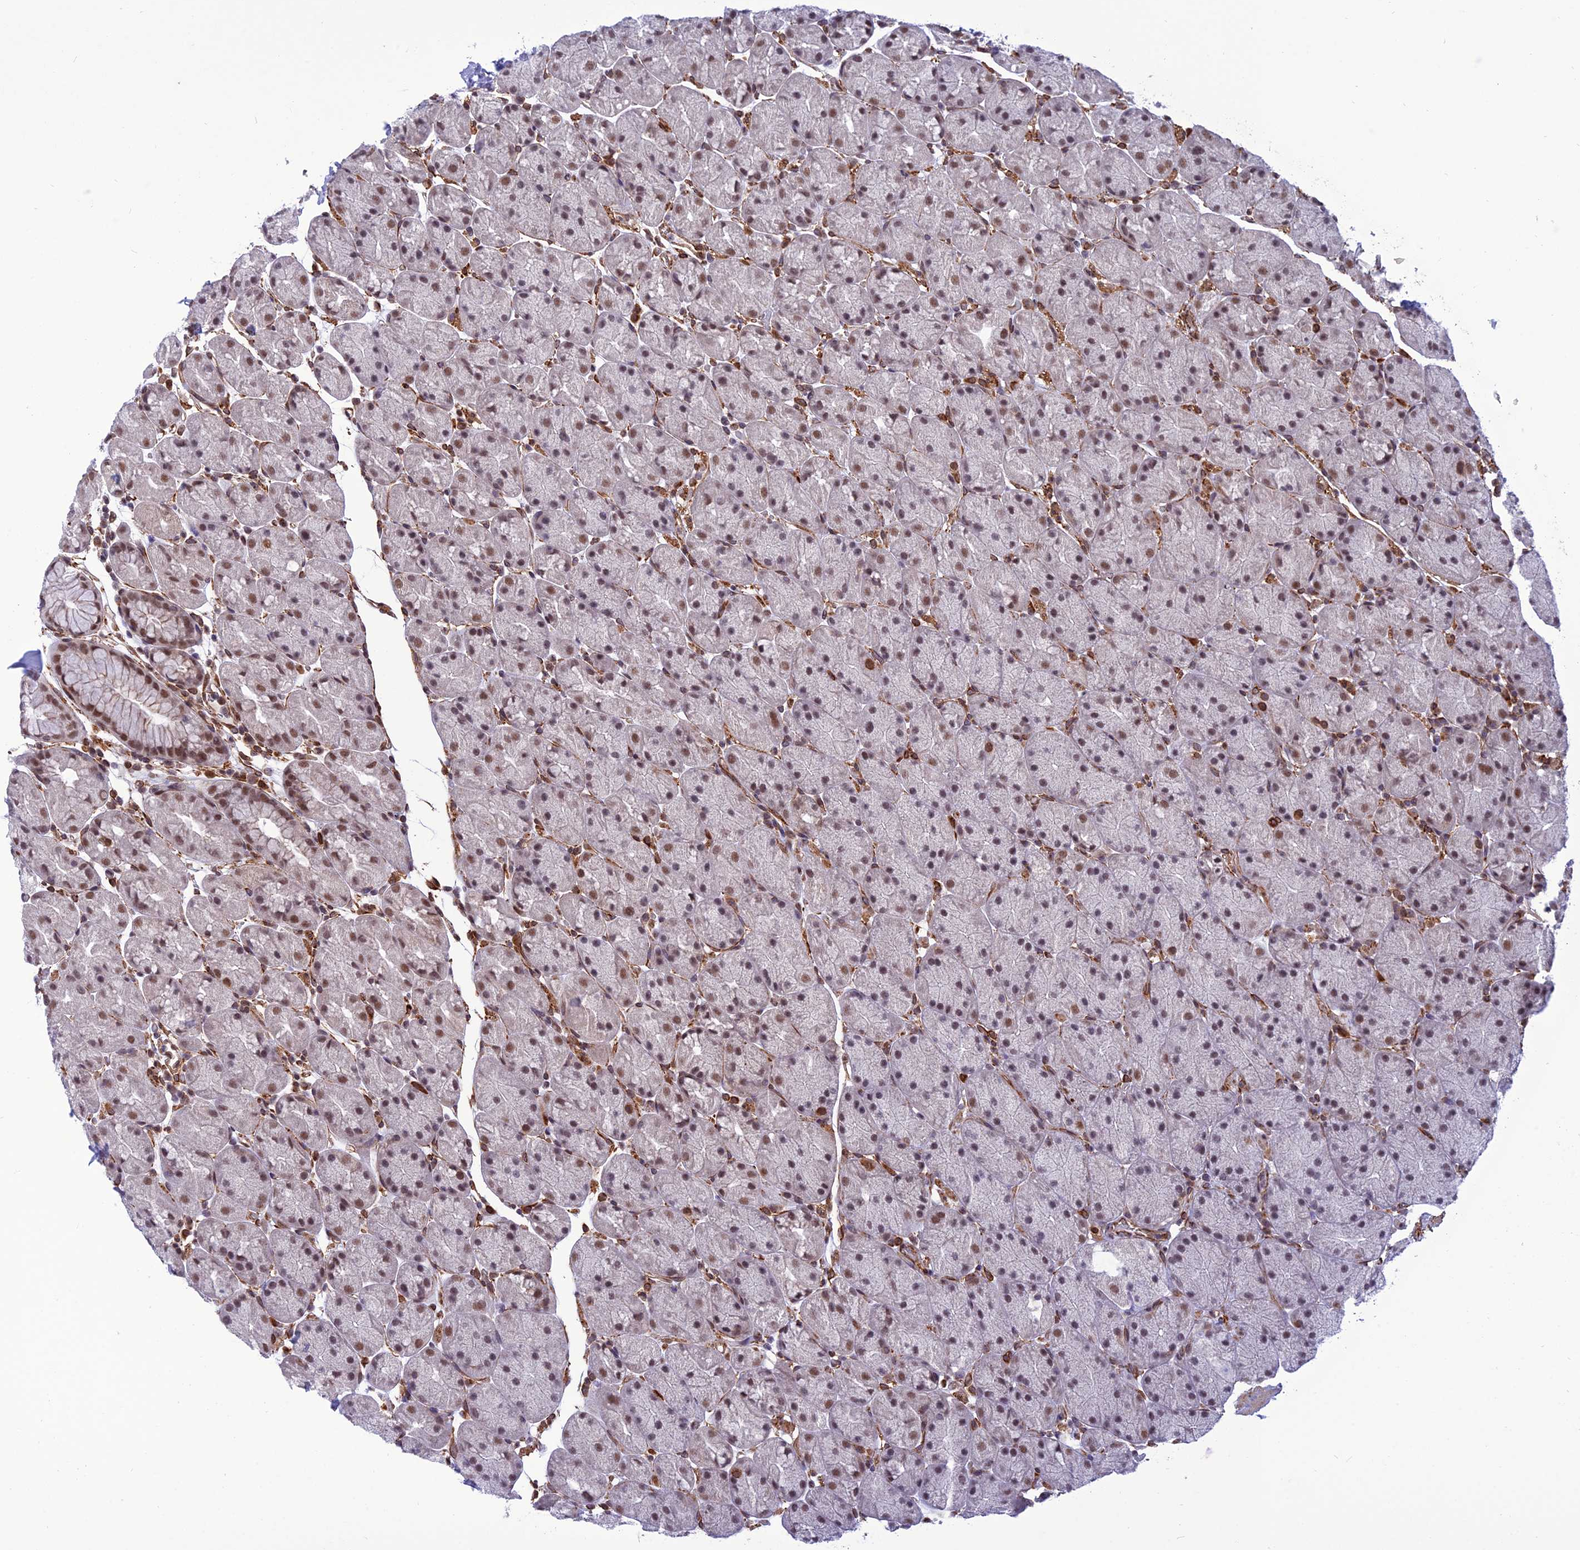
{"staining": {"intensity": "moderate", "quantity": "25%-75%", "location": "nuclear"}, "tissue": "stomach", "cell_type": "Glandular cells", "image_type": "normal", "snomed": [{"axis": "morphology", "description": "Normal tissue, NOS"}, {"axis": "topography", "description": "Stomach, upper"}, {"axis": "topography", "description": "Stomach, lower"}], "caption": "Glandular cells show medium levels of moderate nuclear positivity in about 25%-75% of cells in unremarkable stomach.", "gene": "PAGR1", "patient": {"sex": "male", "age": 67}}